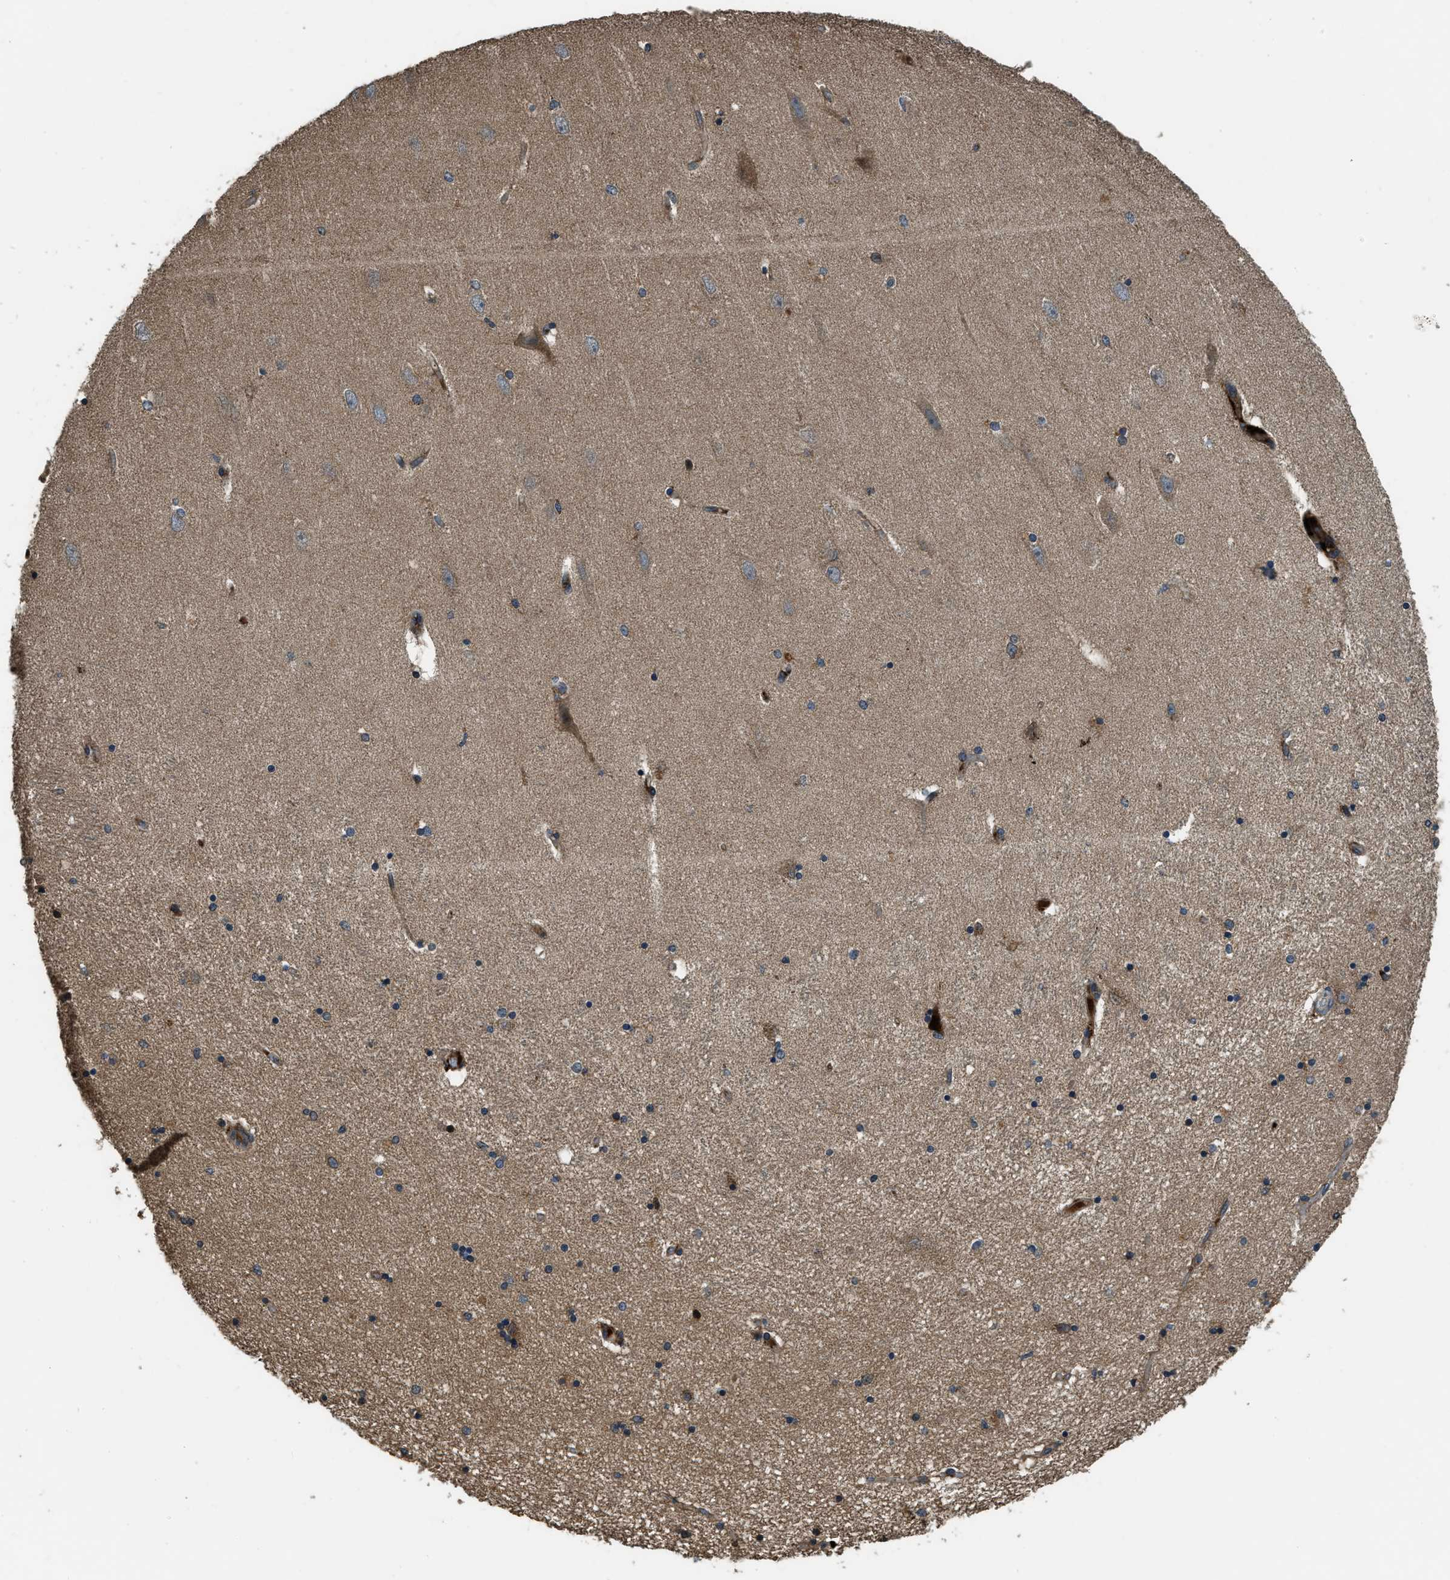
{"staining": {"intensity": "strong", "quantity": "<25%", "location": "cytoplasmic/membranous"}, "tissue": "hippocampus", "cell_type": "Glial cells", "image_type": "normal", "snomed": [{"axis": "morphology", "description": "Normal tissue, NOS"}, {"axis": "topography", "description": "Hippocampus"}], "caption": "A brown stain shows strong cytoplasmic/membranous expression of a protein in glial cells of unremarkable human hippocampus. The staining was performed using DAB (3,3'-diaminobenzidine), with brown indicating positive protein expression. Nuclei are stained blue with hematoxylin.", "gene": "GGH", "patient": {"sex": "female", "age": 54}}